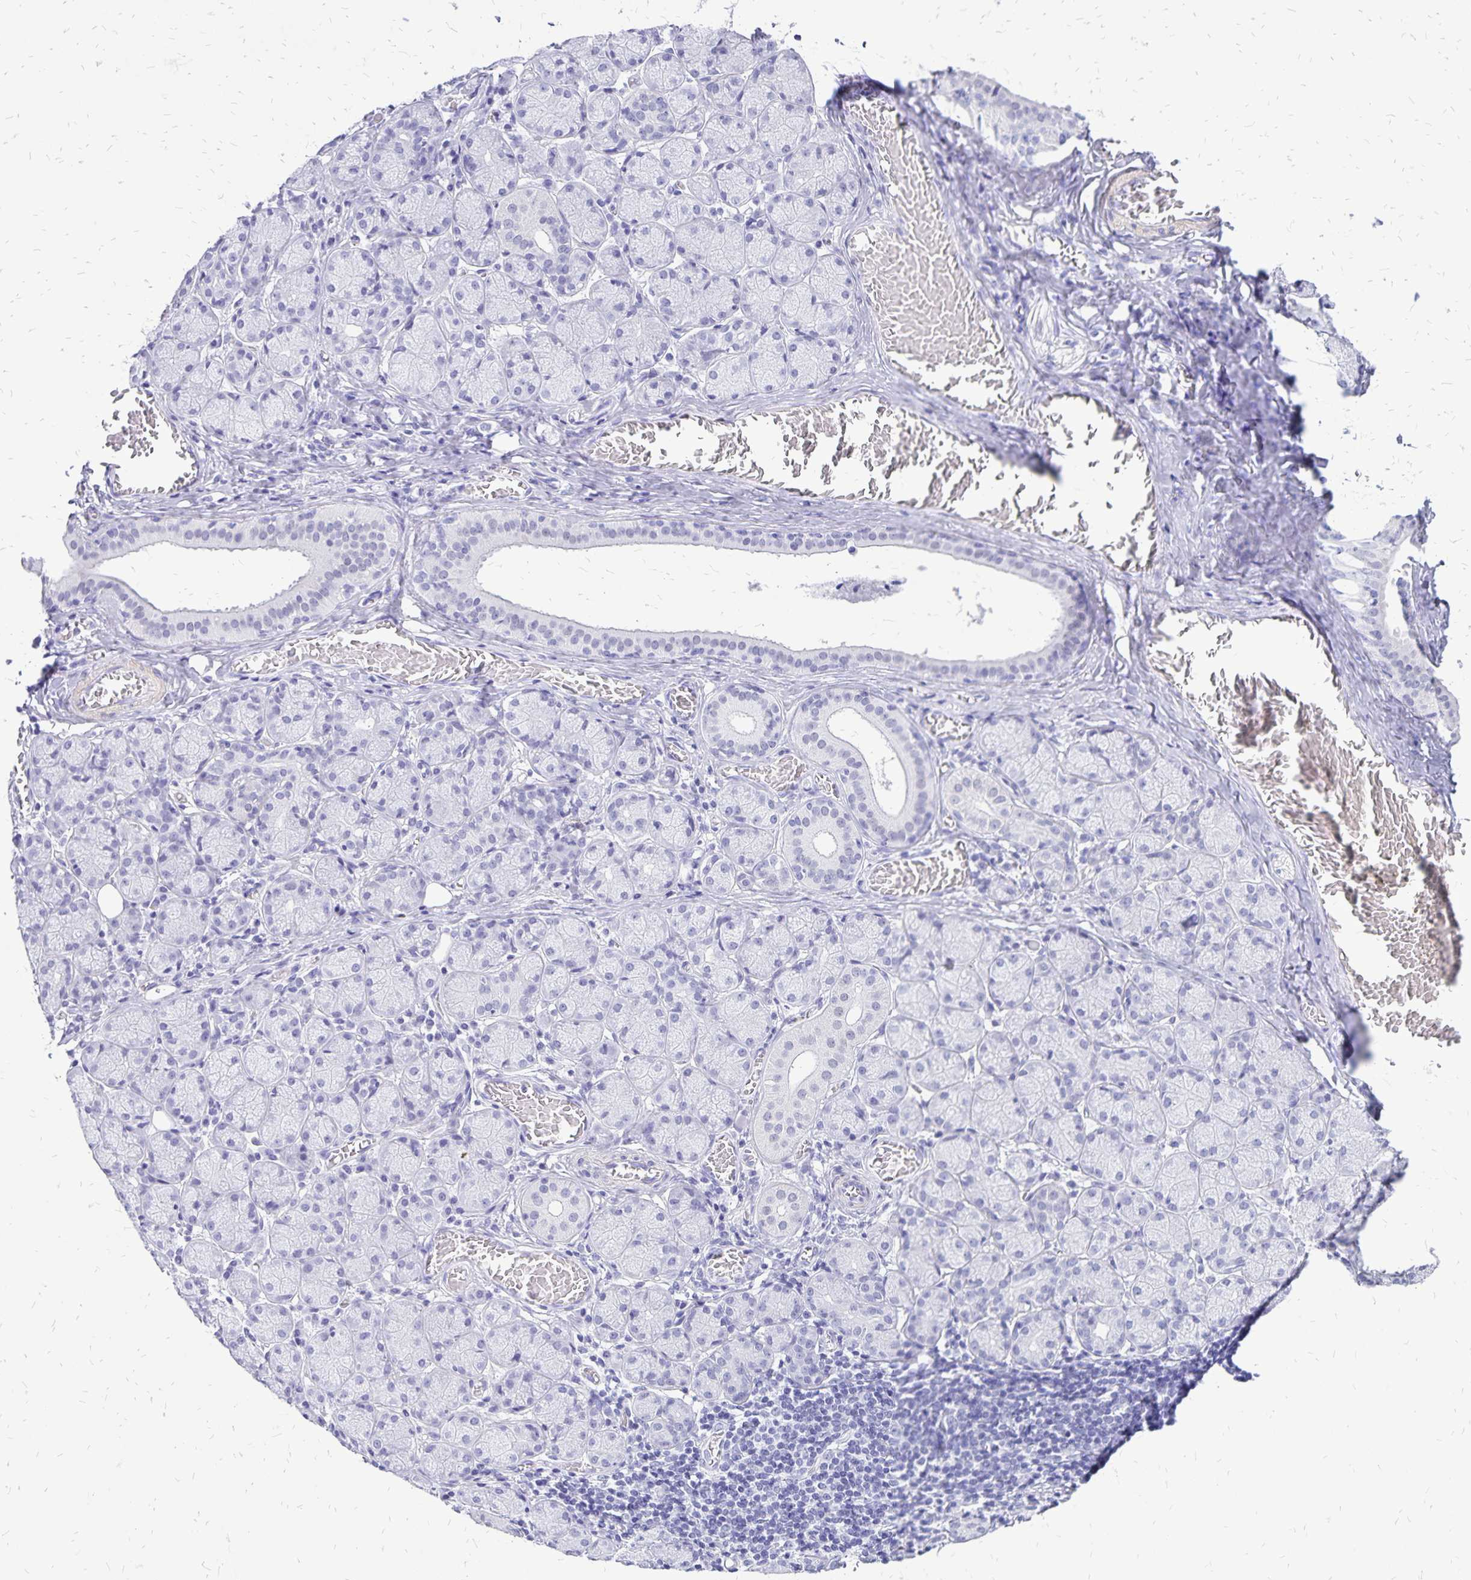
{"staining": {"intensity": "negative", "quantity": "none", "location": "none"}, "tissue": "salivary gland", "cell_type": "Glandular cells", "image_type": "normal", "snomed": [{"axis": "morphology", "description": "Normal tissue, NOS"}, {"axis": "topography", "description": "Salivary gland"}, {"axis": "topography", "description": "Peripheral nerve tissue"}], "caption": "Immunohistochemical staining of normal human salivary gland reveals no significant staining in glandular cells. (DAB (3,3'-diaminobenzidine) immunohistochemistry (IHC), high magnification).", "gene": "HMGB3", "patient": {"sex": "female", "age": 24}}